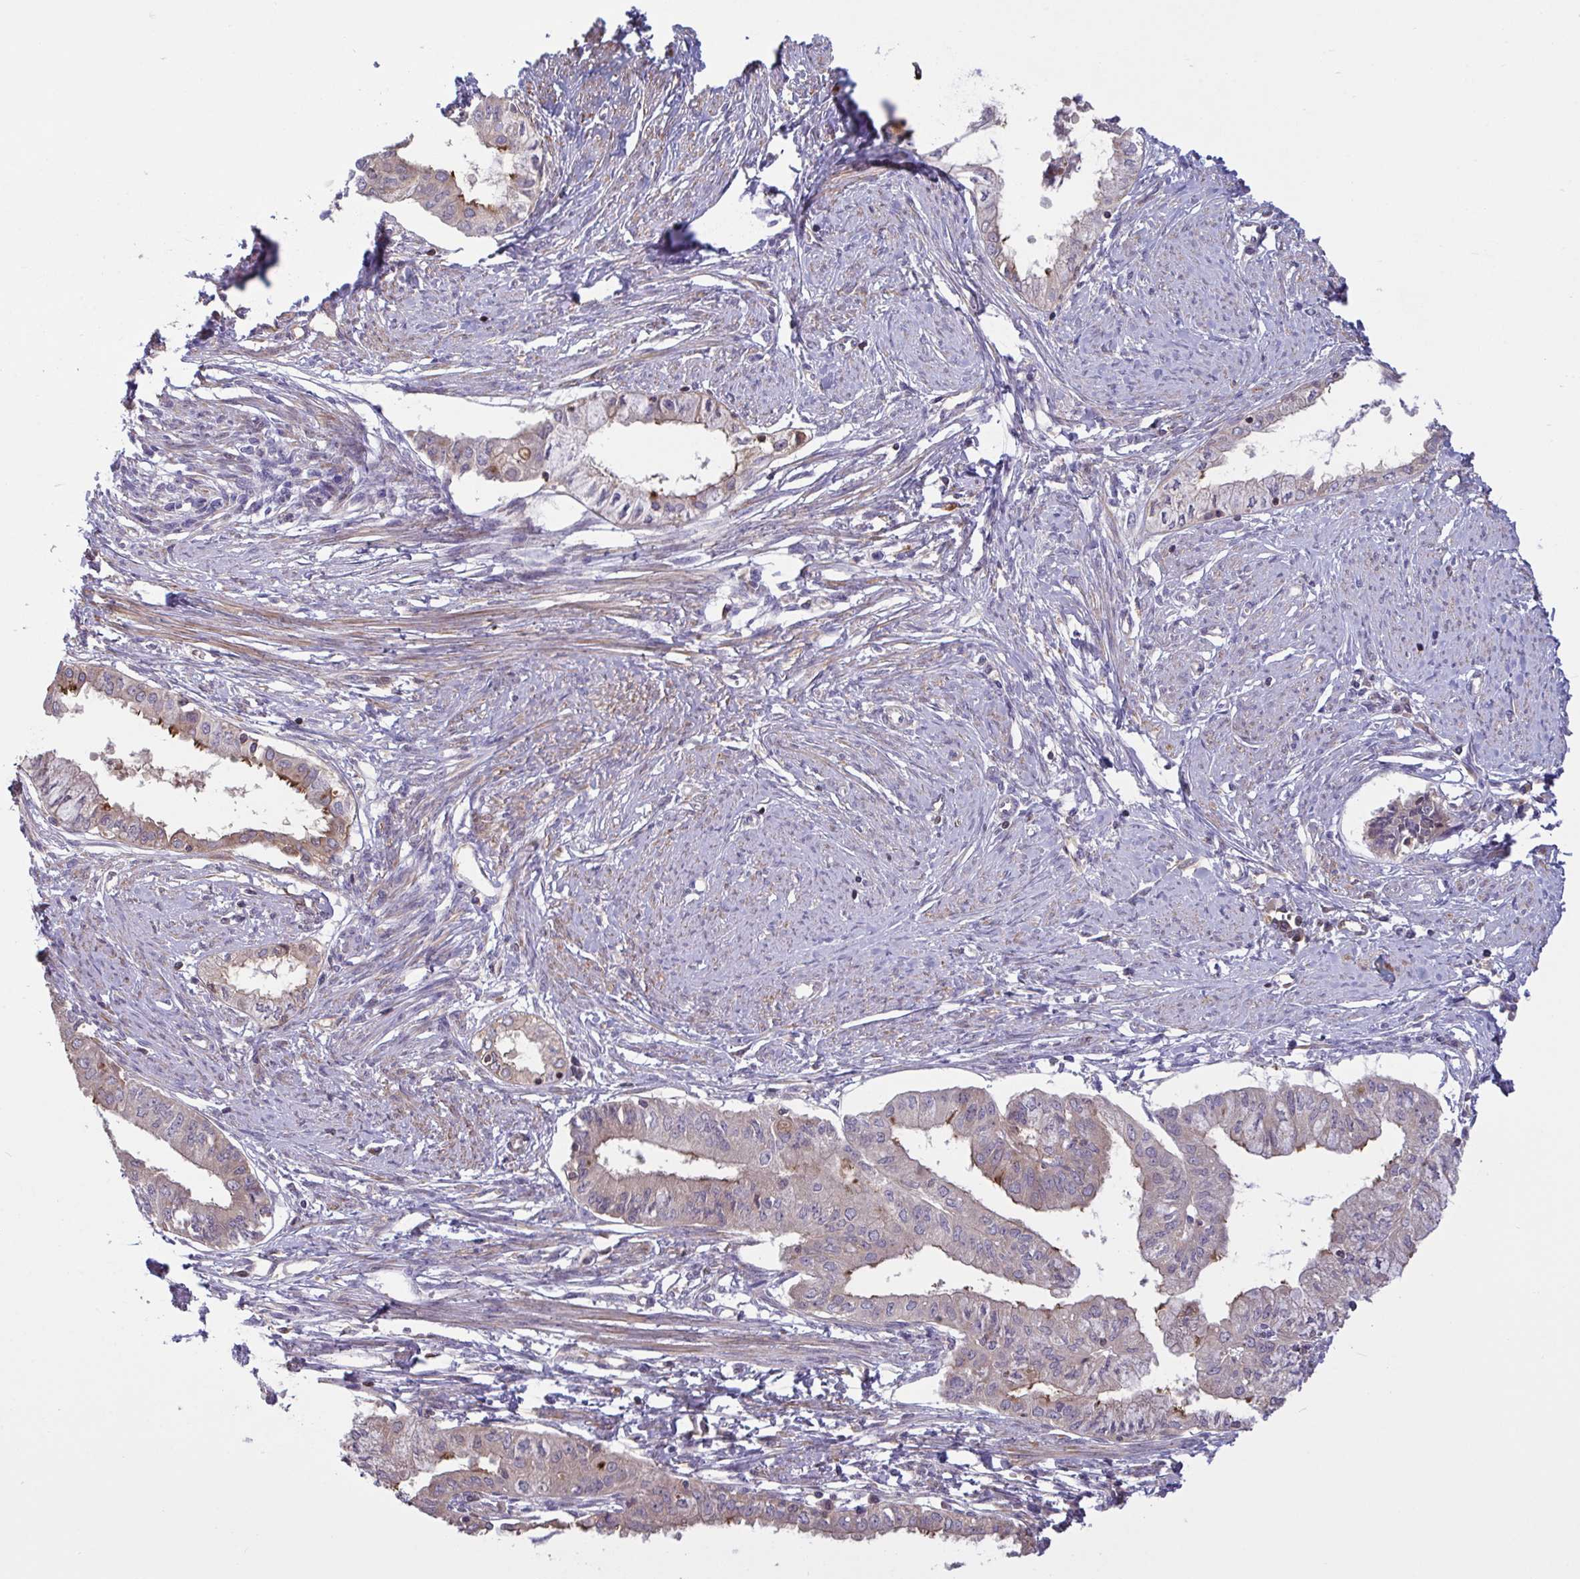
{"staining": {"intensity": "weak", "quantity": "<25%", "location": "cytoplasmic/membranous"}, "tissue": "endometrial cancer", "cell_type": "Tumor cells", "image_type": "cancer", "snomed": [{"axis": "morphology", "description": "Adenocarcinoma, NOS"}, {"axis": "topography", "description": "Endometrium"}], "caption": "A histopathology image of endometrial adenocarcinoma stained for a protein shows no brown staining in tumor cells. (IHC, brightfield microscopy, high magnification).", "gene": "IL1R1", "patient": {"sex": "female", "age": 76}}